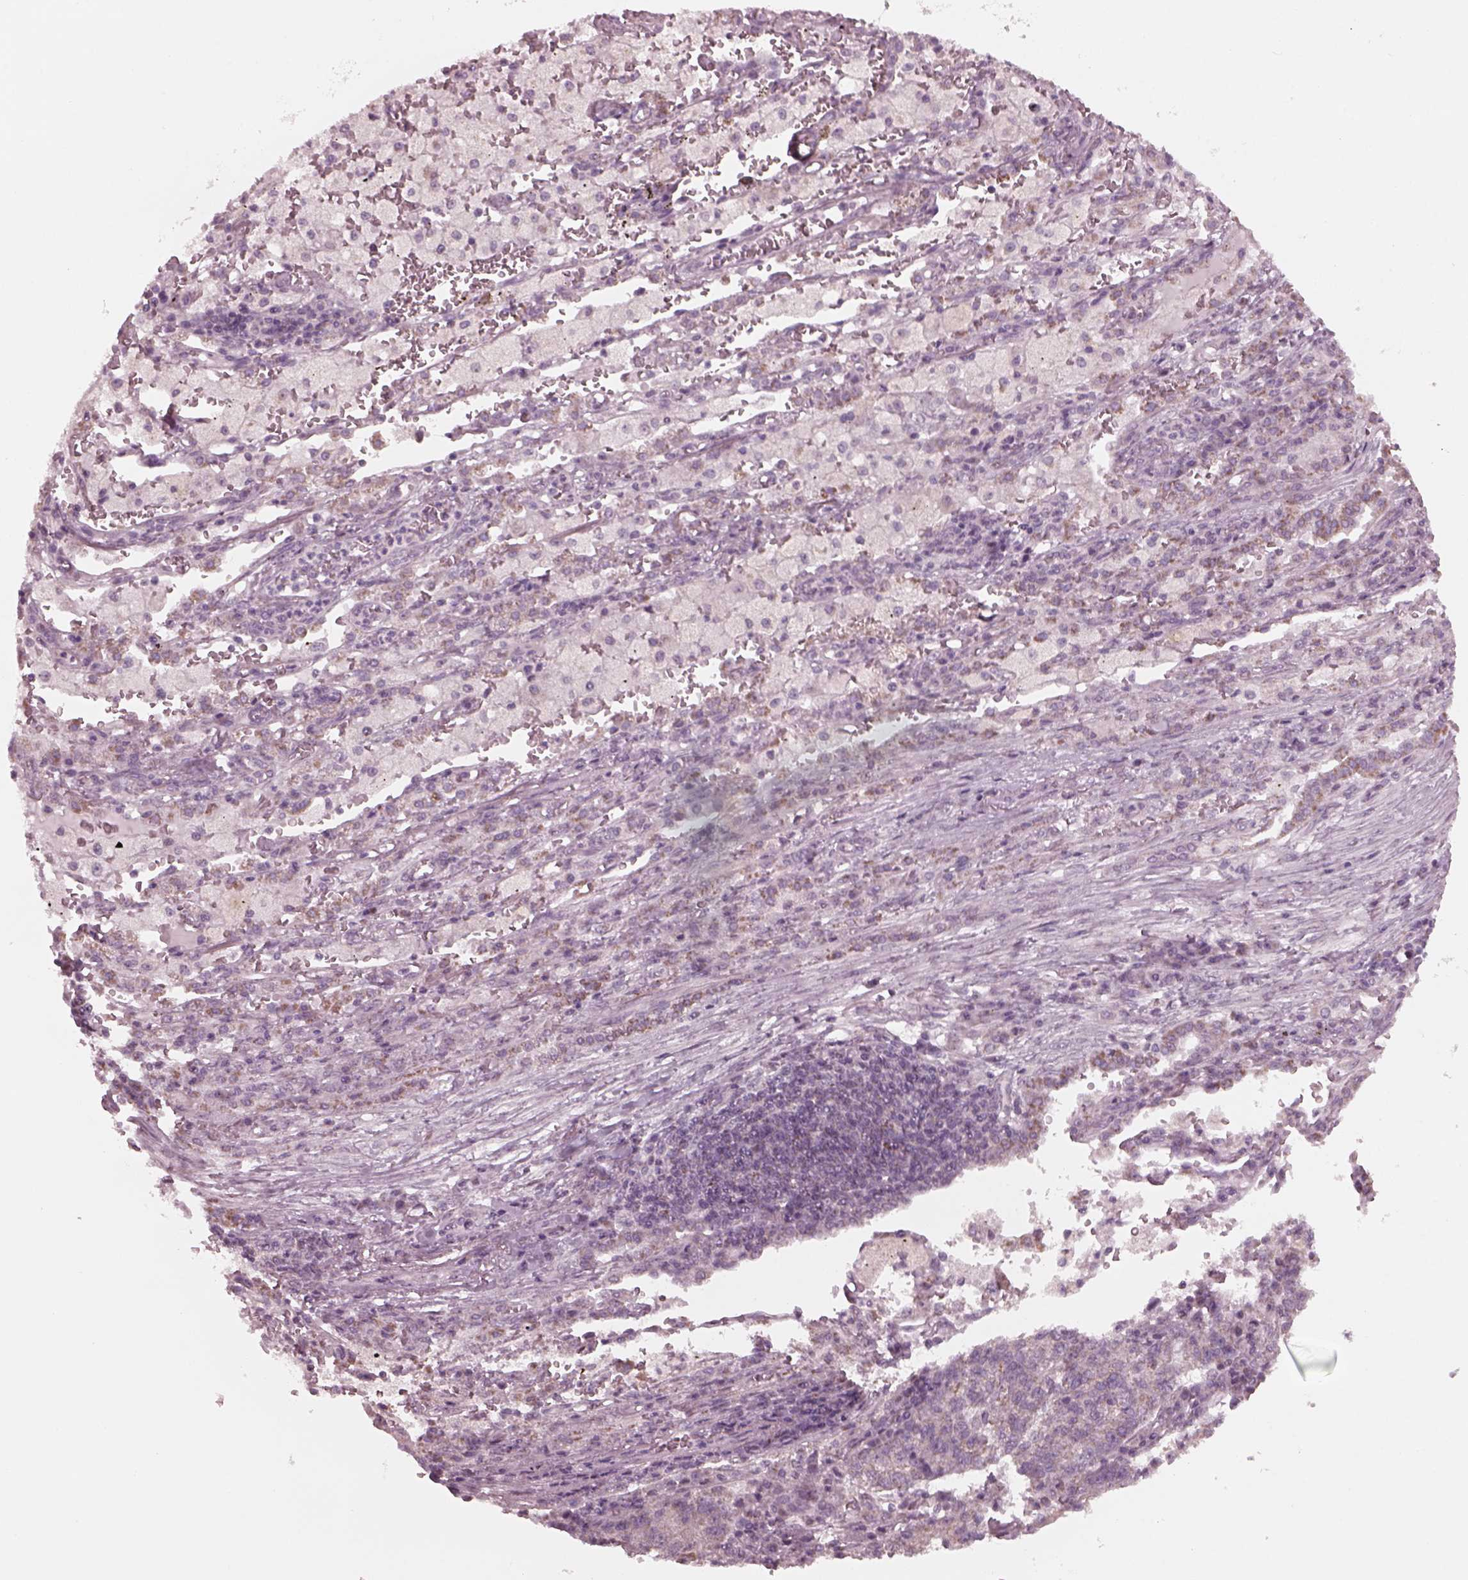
{"staining": {"intensity": "moderate", "quantity": "<25%", "location": "cytoplasmic/membranous"}, "tissue": "lung cancer", "cell_type": "Tumor cells", "image_type": "cancer", "snomed": [{"axis": "morphology", "description": "Adenocarcinoma, NOS"}, {"axis": "topography", "description": "Lung"}], "caption": "DAB immunohistochemical staining of human lung cancer (adenocarcinoma) demonstrates moderate cytoplasmic/membranous protein staining in approximately <25% of tumor cells. The staining is performed using DAB (3,3'-diaminobenzidine) brown chromogen to label protein expression. The nuclei are counter-stained blue using hematoxylin.", "gene": "CELSR3", "patient": {"sex": "male", "age": 57}}